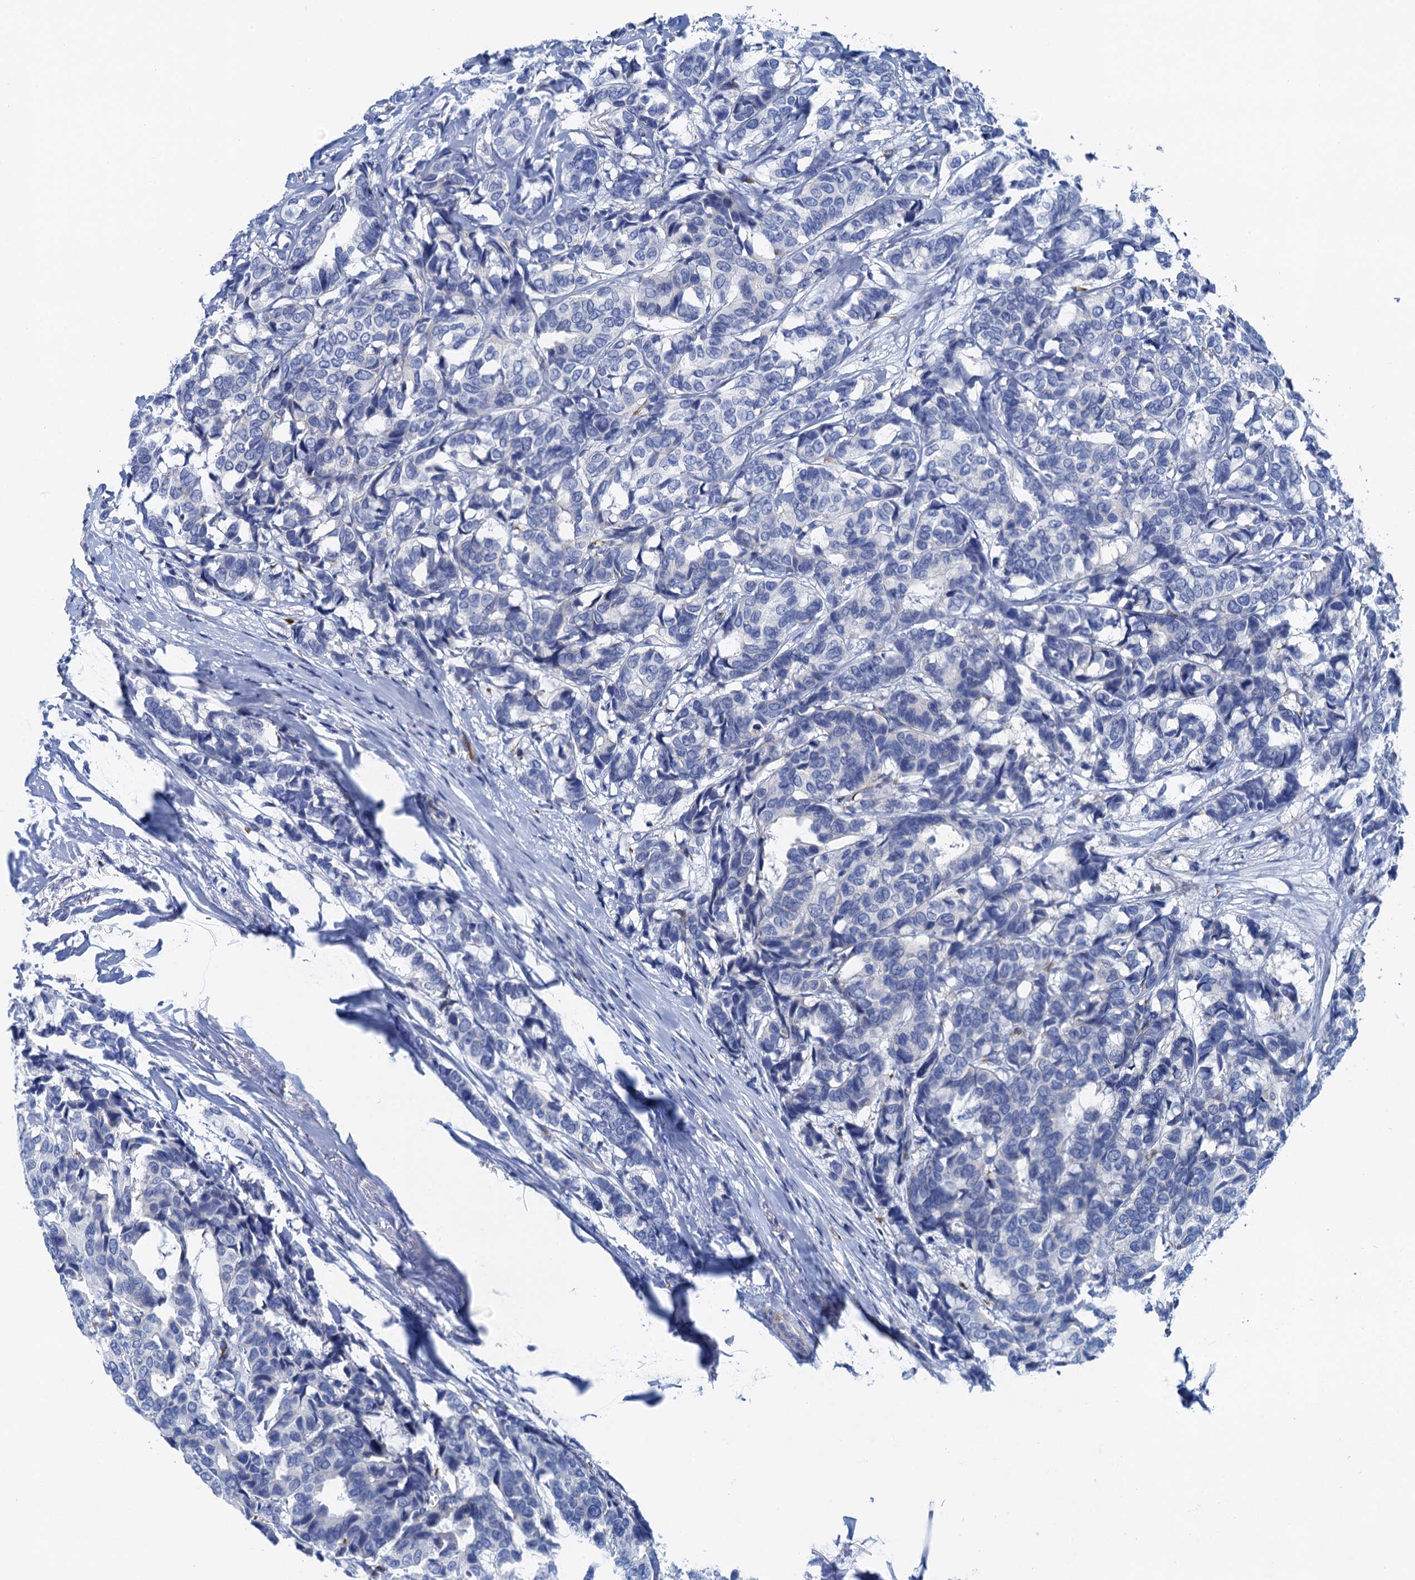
{"staining": {"intensity": "negative", "quantity": "none", "location": "none"}, "tissue": "breast cancer", "cell_type": "Tumor cells", "image_type": "cancer", "snomed": [{"axis": "morphology", "description": "Duct carcinoma"}, {"axis": "topography", "description": "Breast"}], "caption": "Breast intraductal carcinoma was stained to show a protein in brown. There is no significant expression in tumor cells.", "gene": "NLRP10", "patient": {"sex": "female", "age": 87}}